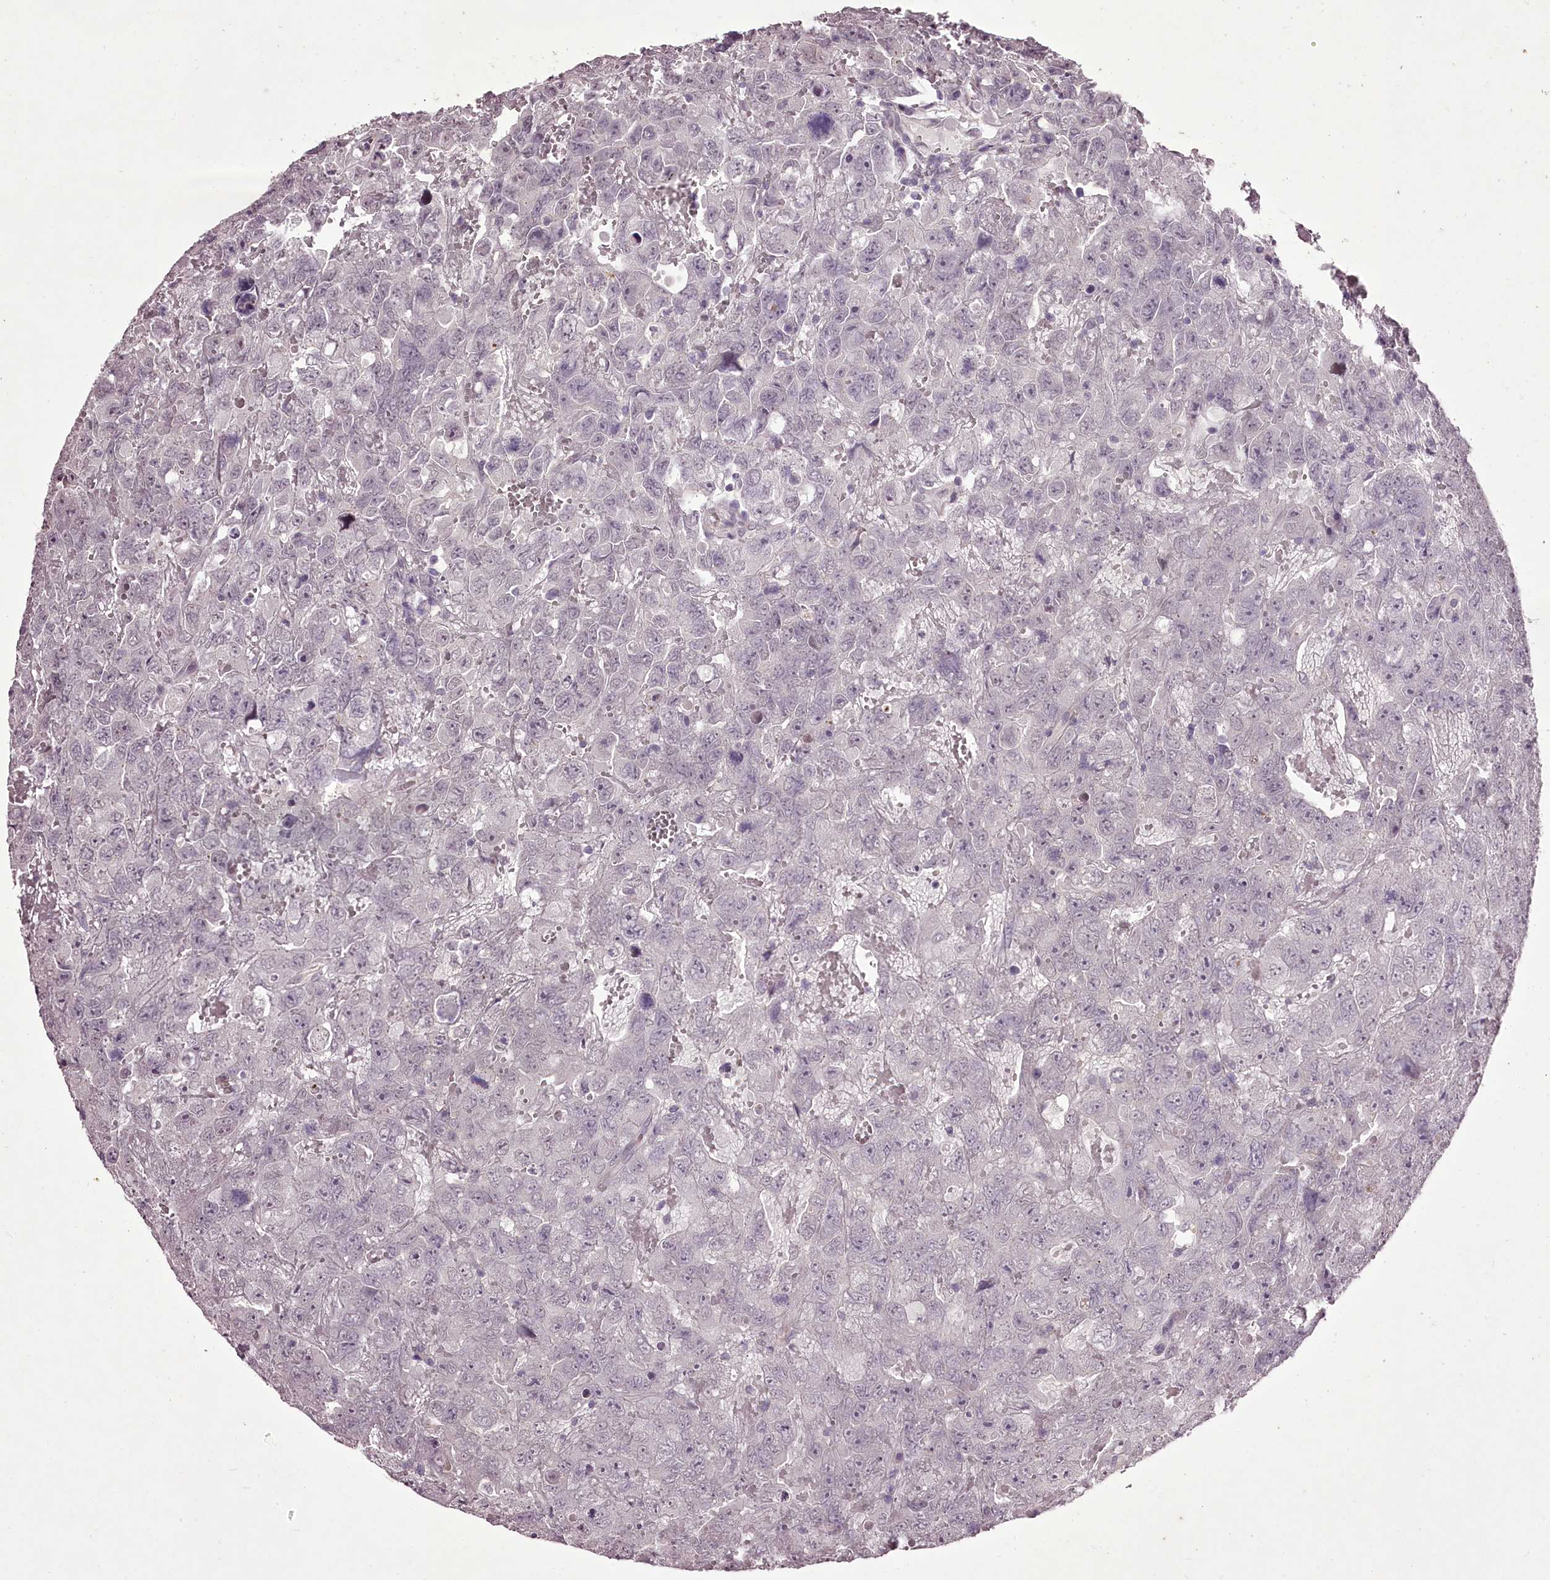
{"staining": {"intensity": "negative", "quantity": "none", "location": "none"}, "tissue": "testis cancer", "cell_type": "Tumor cells", "image_type": "cancer", "snomed": [{"axis": "morphology", "description": "Carcinoma, Embryonal, NOS"}, {"axis": "topography", "description": "Testis"}], "caption": "A micrograph of human testis cancer is negative for staining in tumor cells. (Brightfield microscopy of DAB IHC at high magnification).", "gene": "C1orf56", "patient": {"sex": "male", "age": 45}}